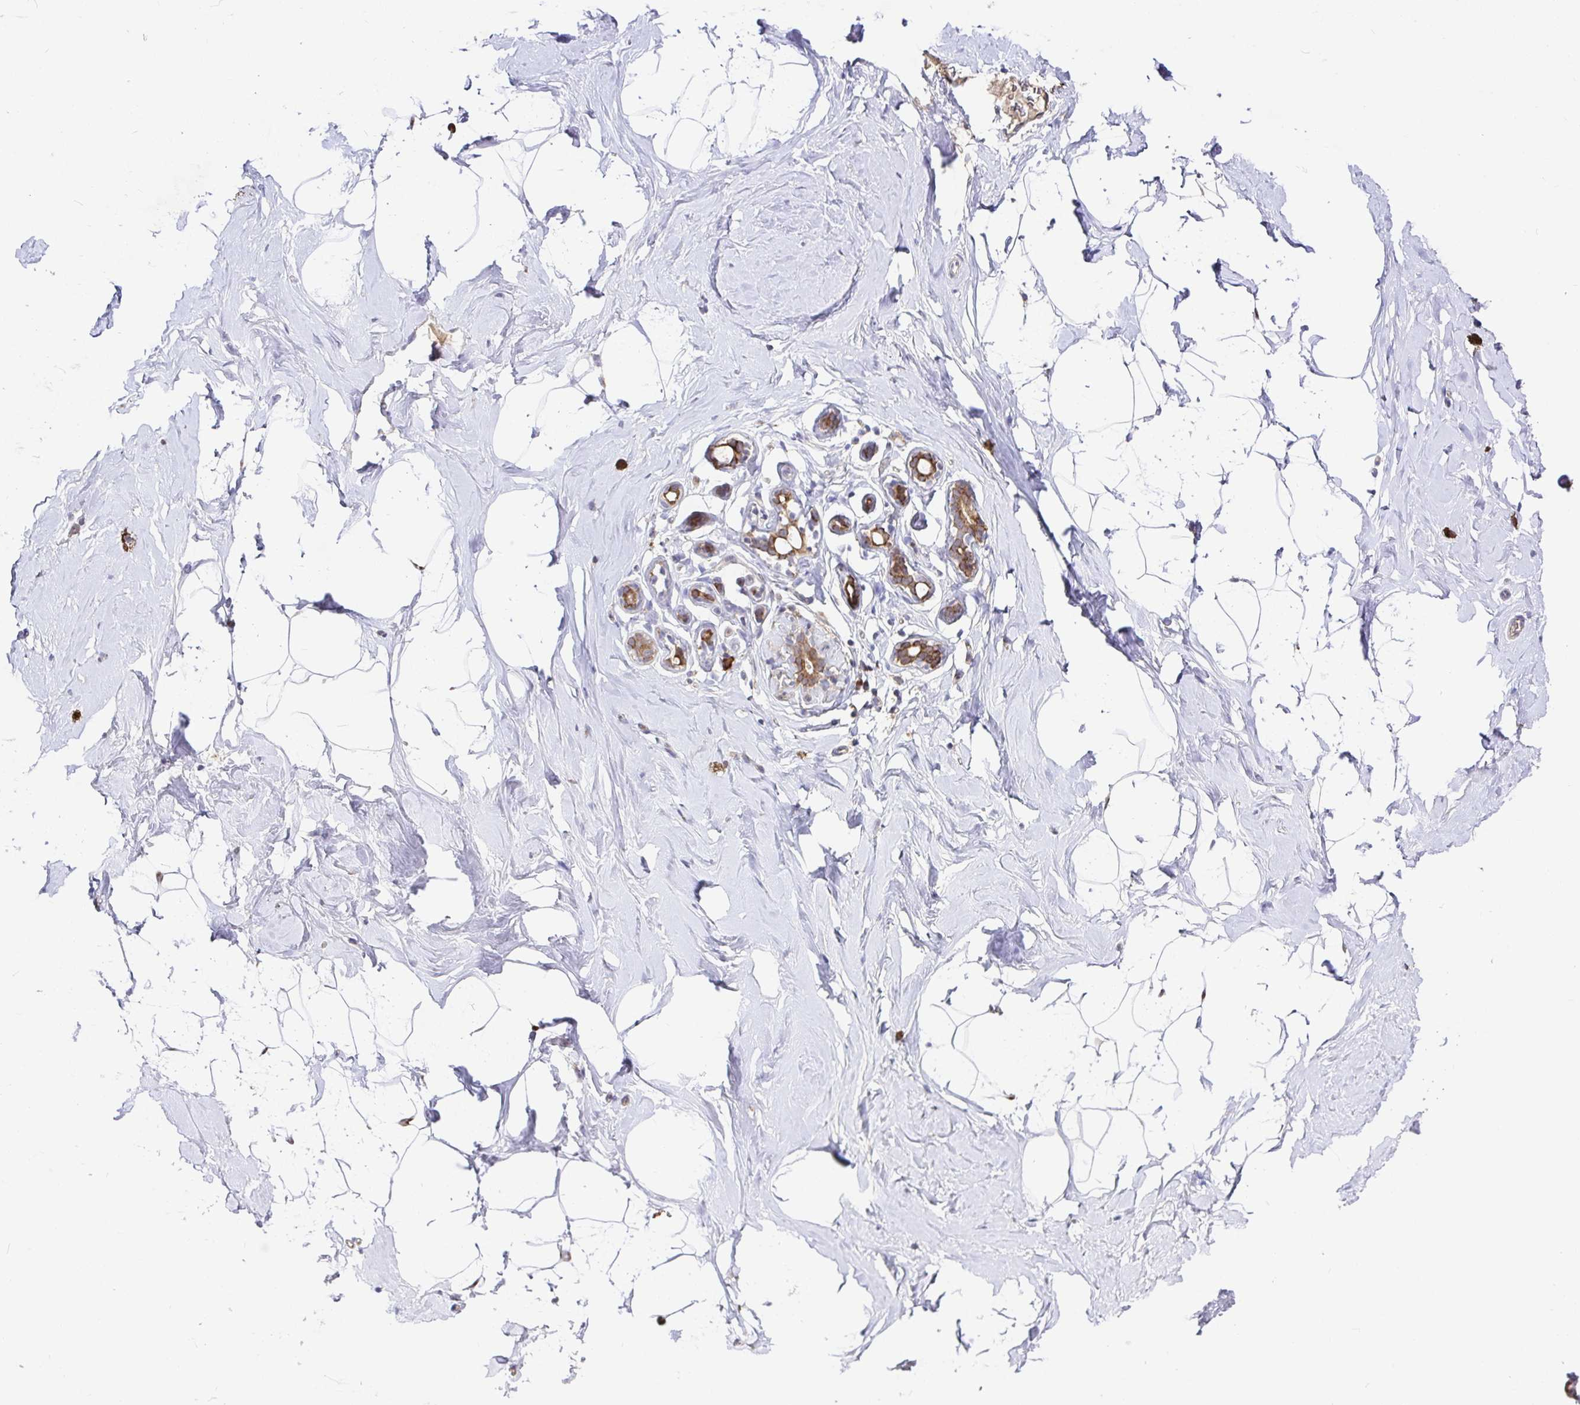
{"staining": {"intensity": "negative", "quantity": "none", "location": "none"}, "tissue": "breast", "cell_type": "Adipocytes", "image_type": "normal", "snomed": [{"axis": "morphology", "description": "Normal tissue, NOS"}, {"axis": "topography", "description": "Breast"}], "caption": "Benign breast was stained to show a protein in brown. There is no significant staining in adipocytes. (DAB (3,3'-diaminobenzidine) immunohistochemistry with hematoxylin counter stain).", "gene": "ELP1", "patient": {"sex": "female", "age": 32}}